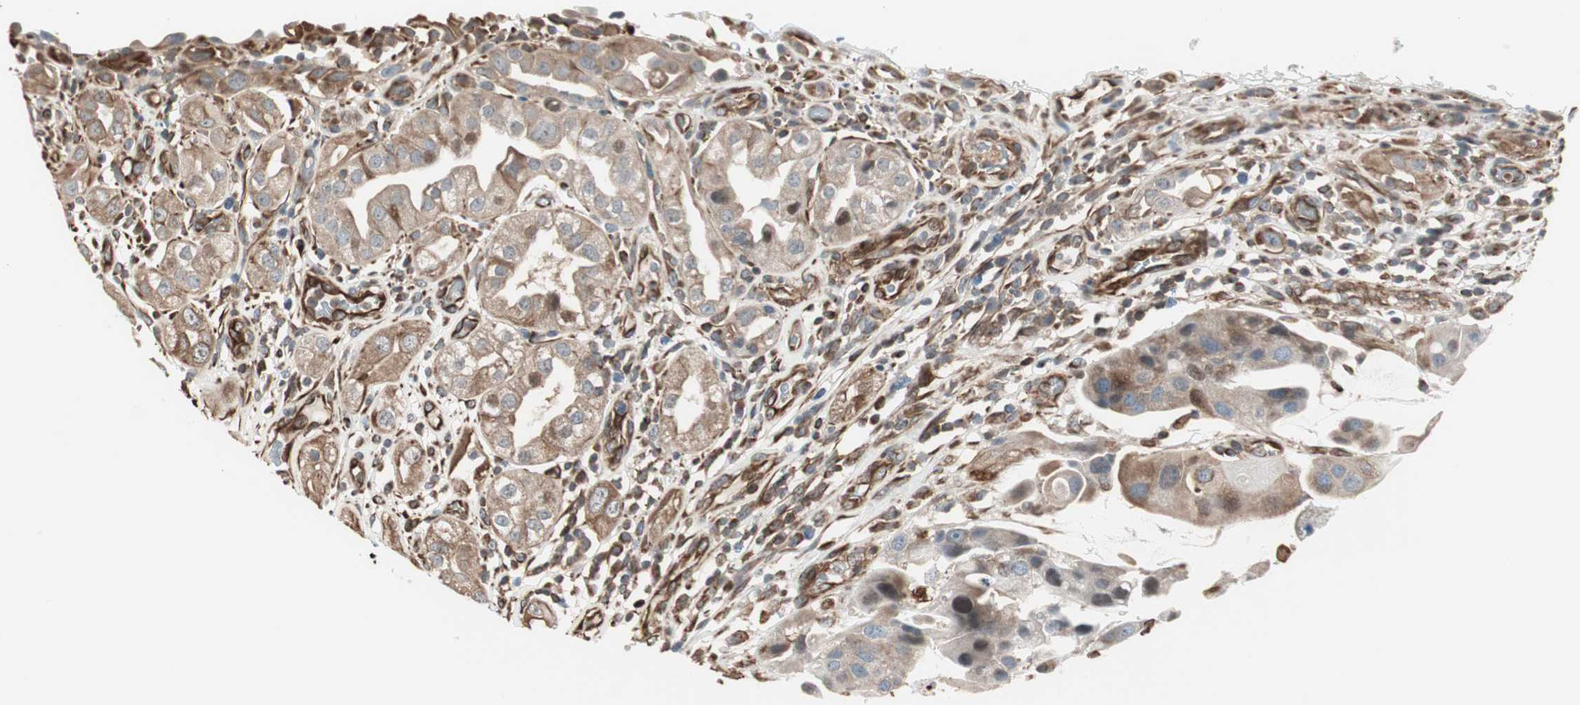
{"staining": {"intensity": "weak", "quantity": ">75%", "location": "cytoplasmic/membranous"}, "tissue": "urothelial cancer", "cell_type": "Tumor cells", "image_type": "cancer", "snomed": [{"axis": "morphology", "description": "Urothelial carcinoma, High grade"}, {"axis": "topography", "description": "Urinary bladder"}], "caption": "DAB (3,3'-diaminobenzidine) immunohistochemical staining of urothelial cancer shows weak cytoplasmic/membranous protein staining in about >75% of tumor cells.", "gene": "MAD2L2", "patient": {"sex": "female", "age": 64}}